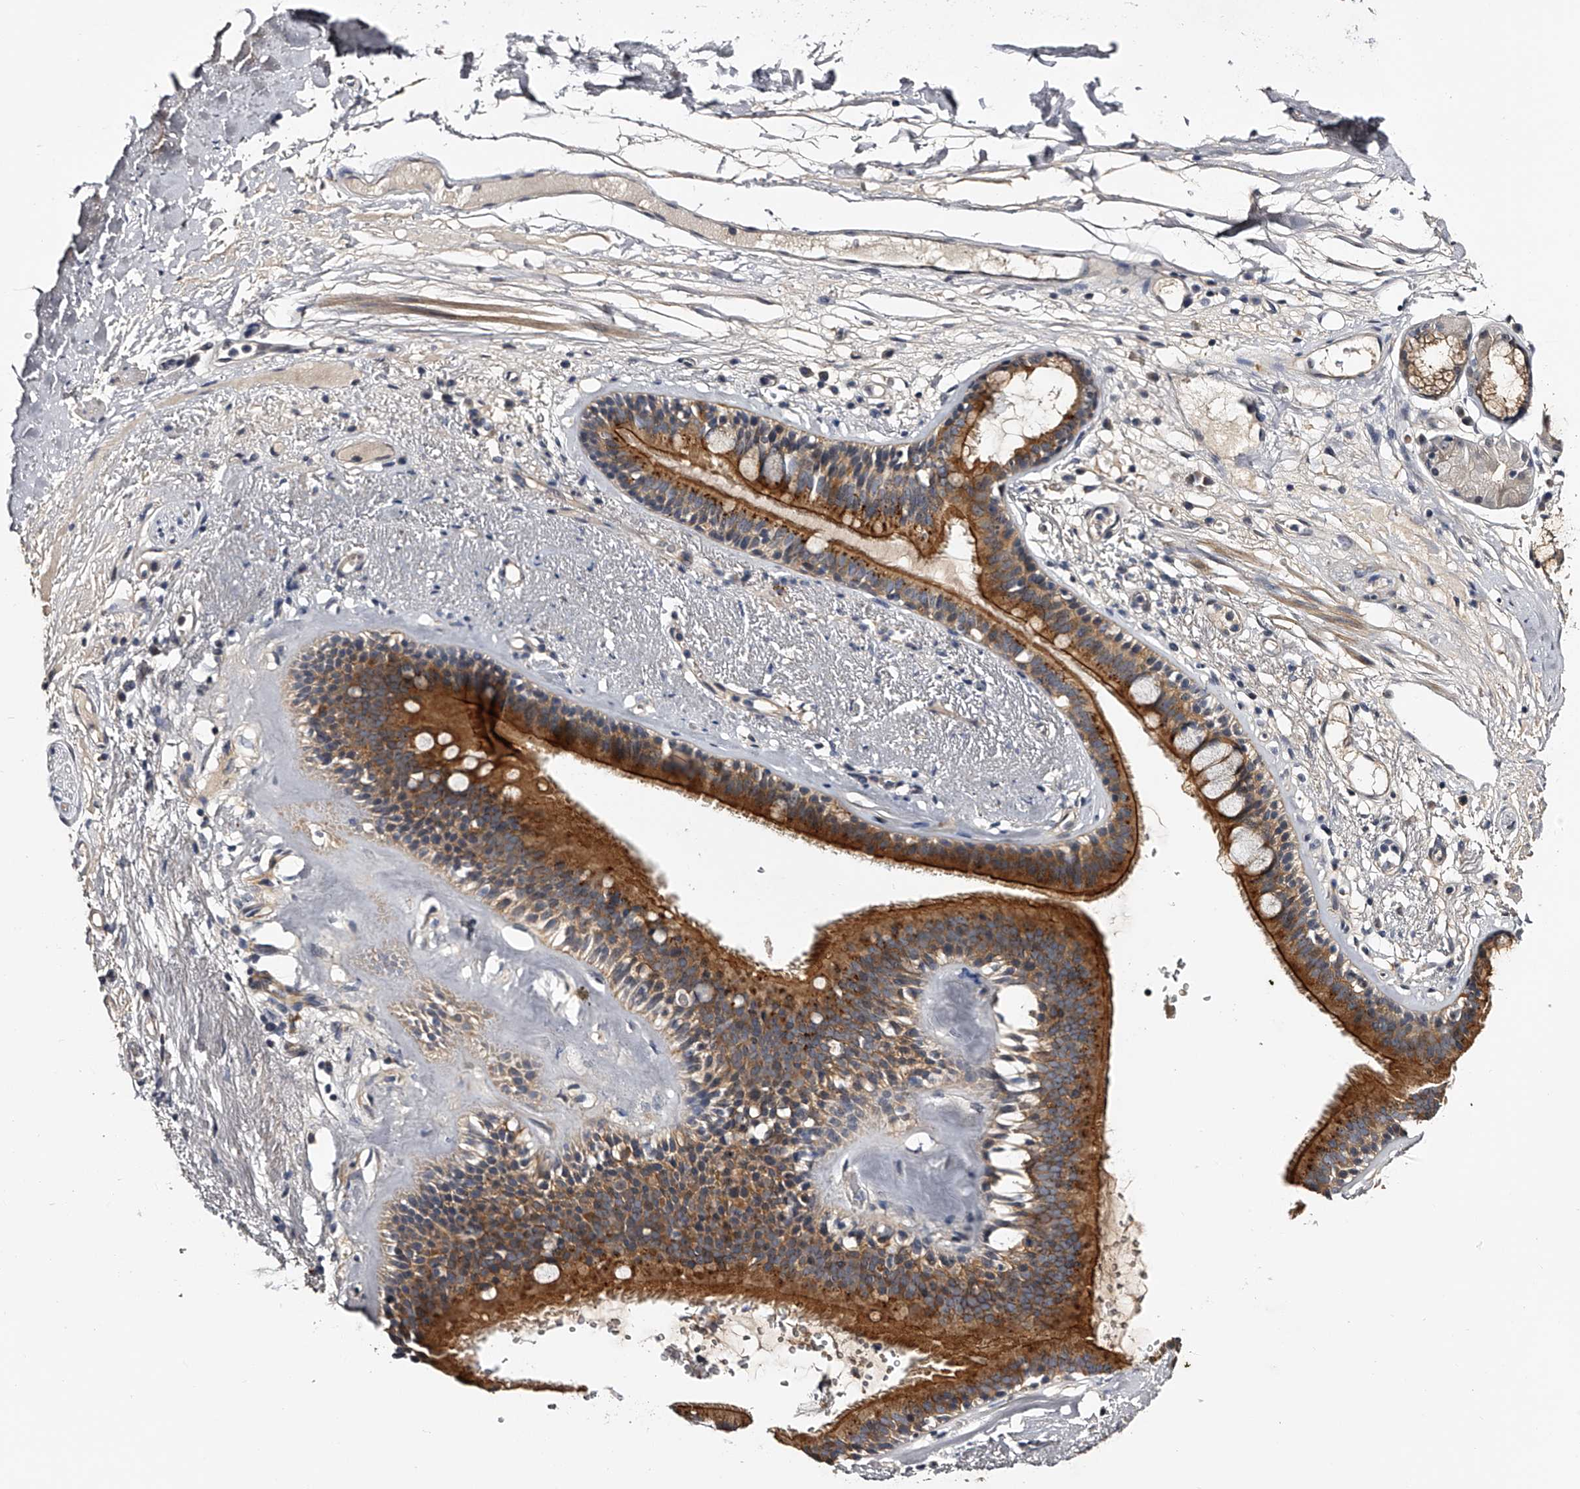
{"staining": {"intensity": "negative", "quantity": "none", "location": "none"}, "tissue": "adipose tissue", "cell_type": "Adipocytes", "image_type": "normal", "snomed": [{"axis": "morphology", "description": "Normal tissue, NOS"}, {"axis": "topography", "description": "Cartilage tissue"}], "caption": "High power microscopy micrograph of an immunohistochemistry (IHC) histopathology image of normal adipose tissue, revealing no significant expression in adipocytes. Brightfield microscopy of immunohistochemistry stained with DAB (3,3'-diaminobenzidine) (brown) and hematoxylin (blue), captured at high magnification.", "gene": "MDN1", "patient": {"sex": "female", "age": 63}}